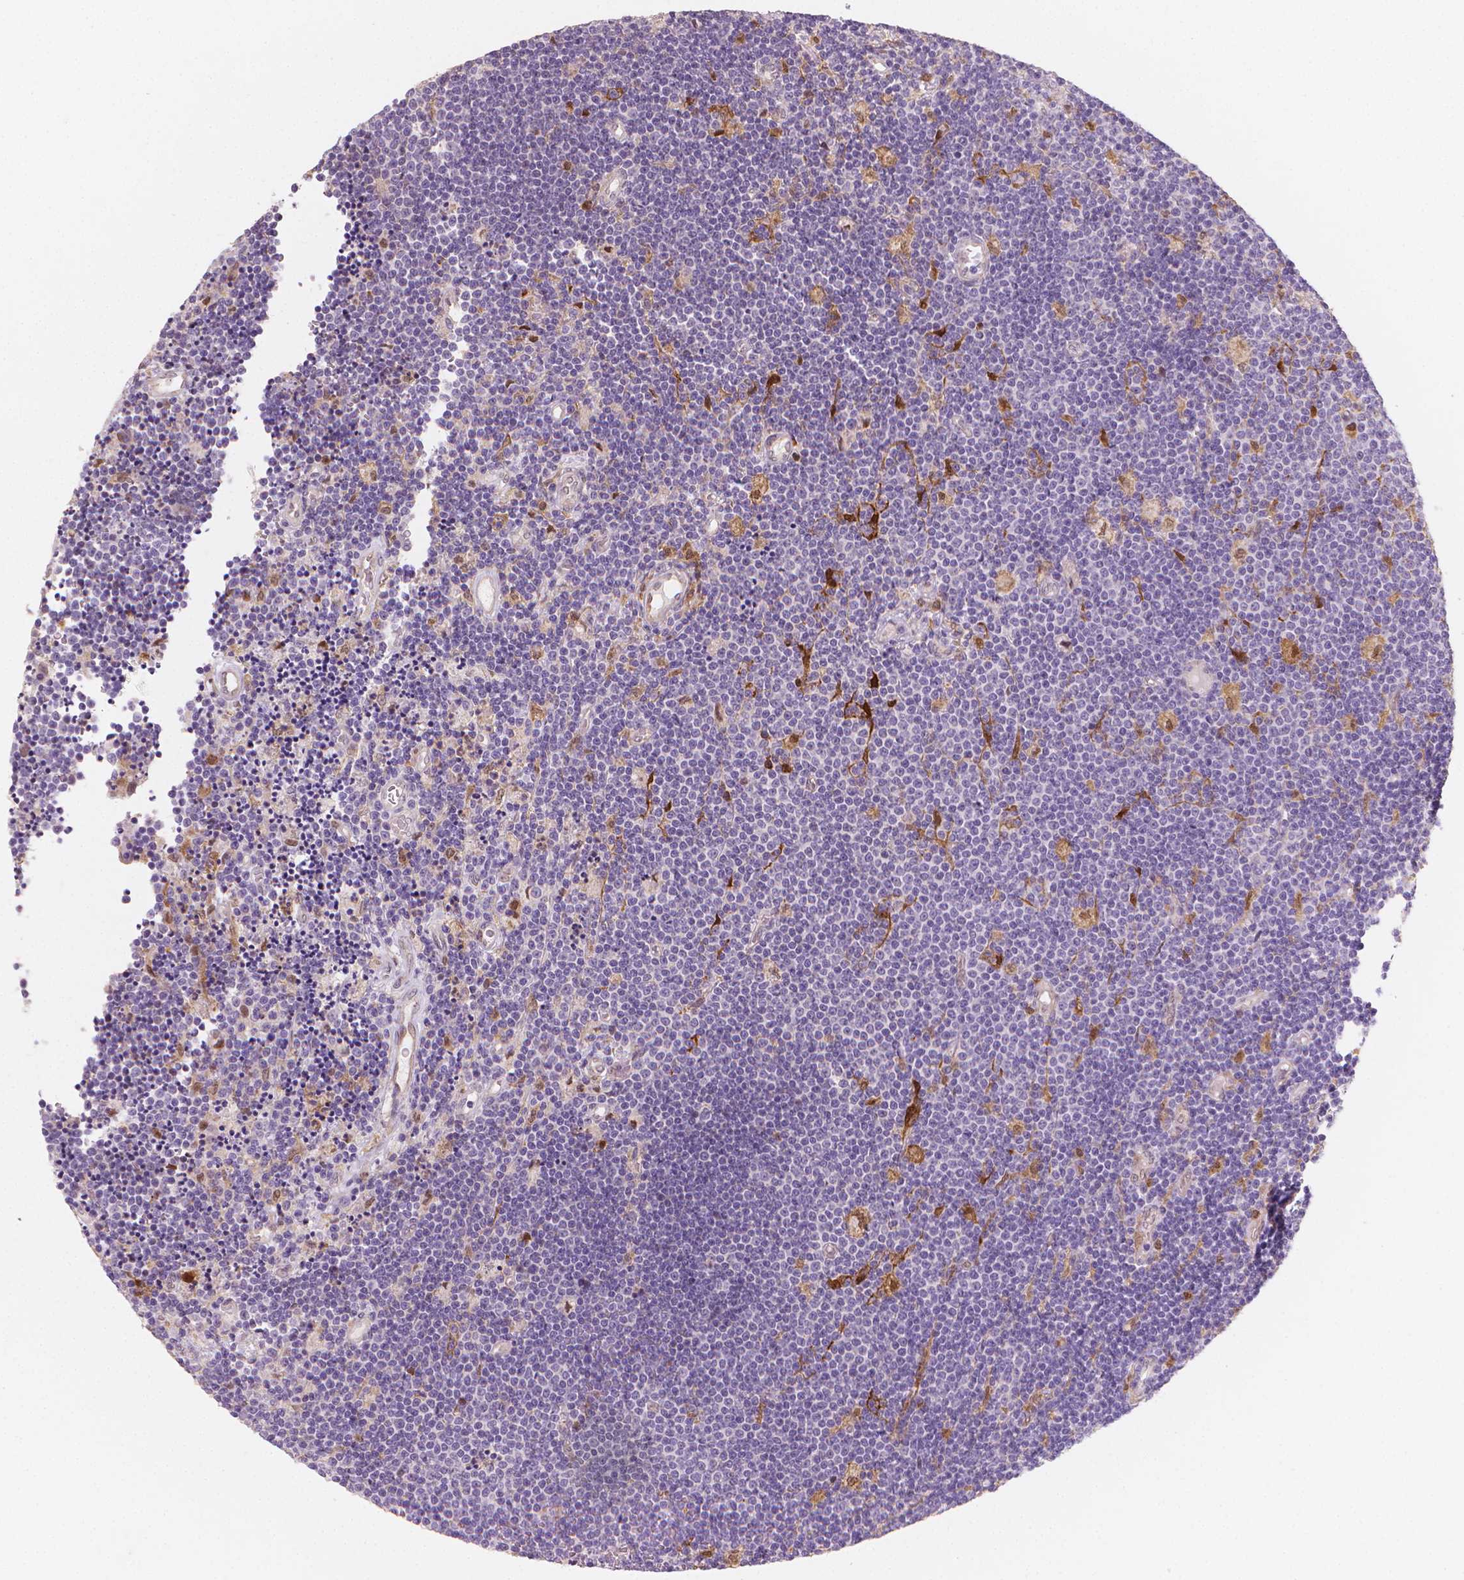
{"staining": {"intensity": "negative", "quantity": "none", "location": "none"}, "tissue": "lymphoma", "cell_type": "Tumor cells", "image_type": "cancer", "snomed": [{"axis": "morphology", "description": "Malignant lymphoma, non-Hodgkin's type, Low grade"}, {"axis": "topography", "description": "Brain"}], "caption": "A high-resolution micrograph shows IHC staining of lymphoma, which displays no significant staining in tumor cells. (DAB (3,3'-diaminobenzidine) immunohistochemistry visualized using brightfield microscopy, high magnification).", "gene": "TNFAIP2", "patient": {"sex": "female", "age": 66}}